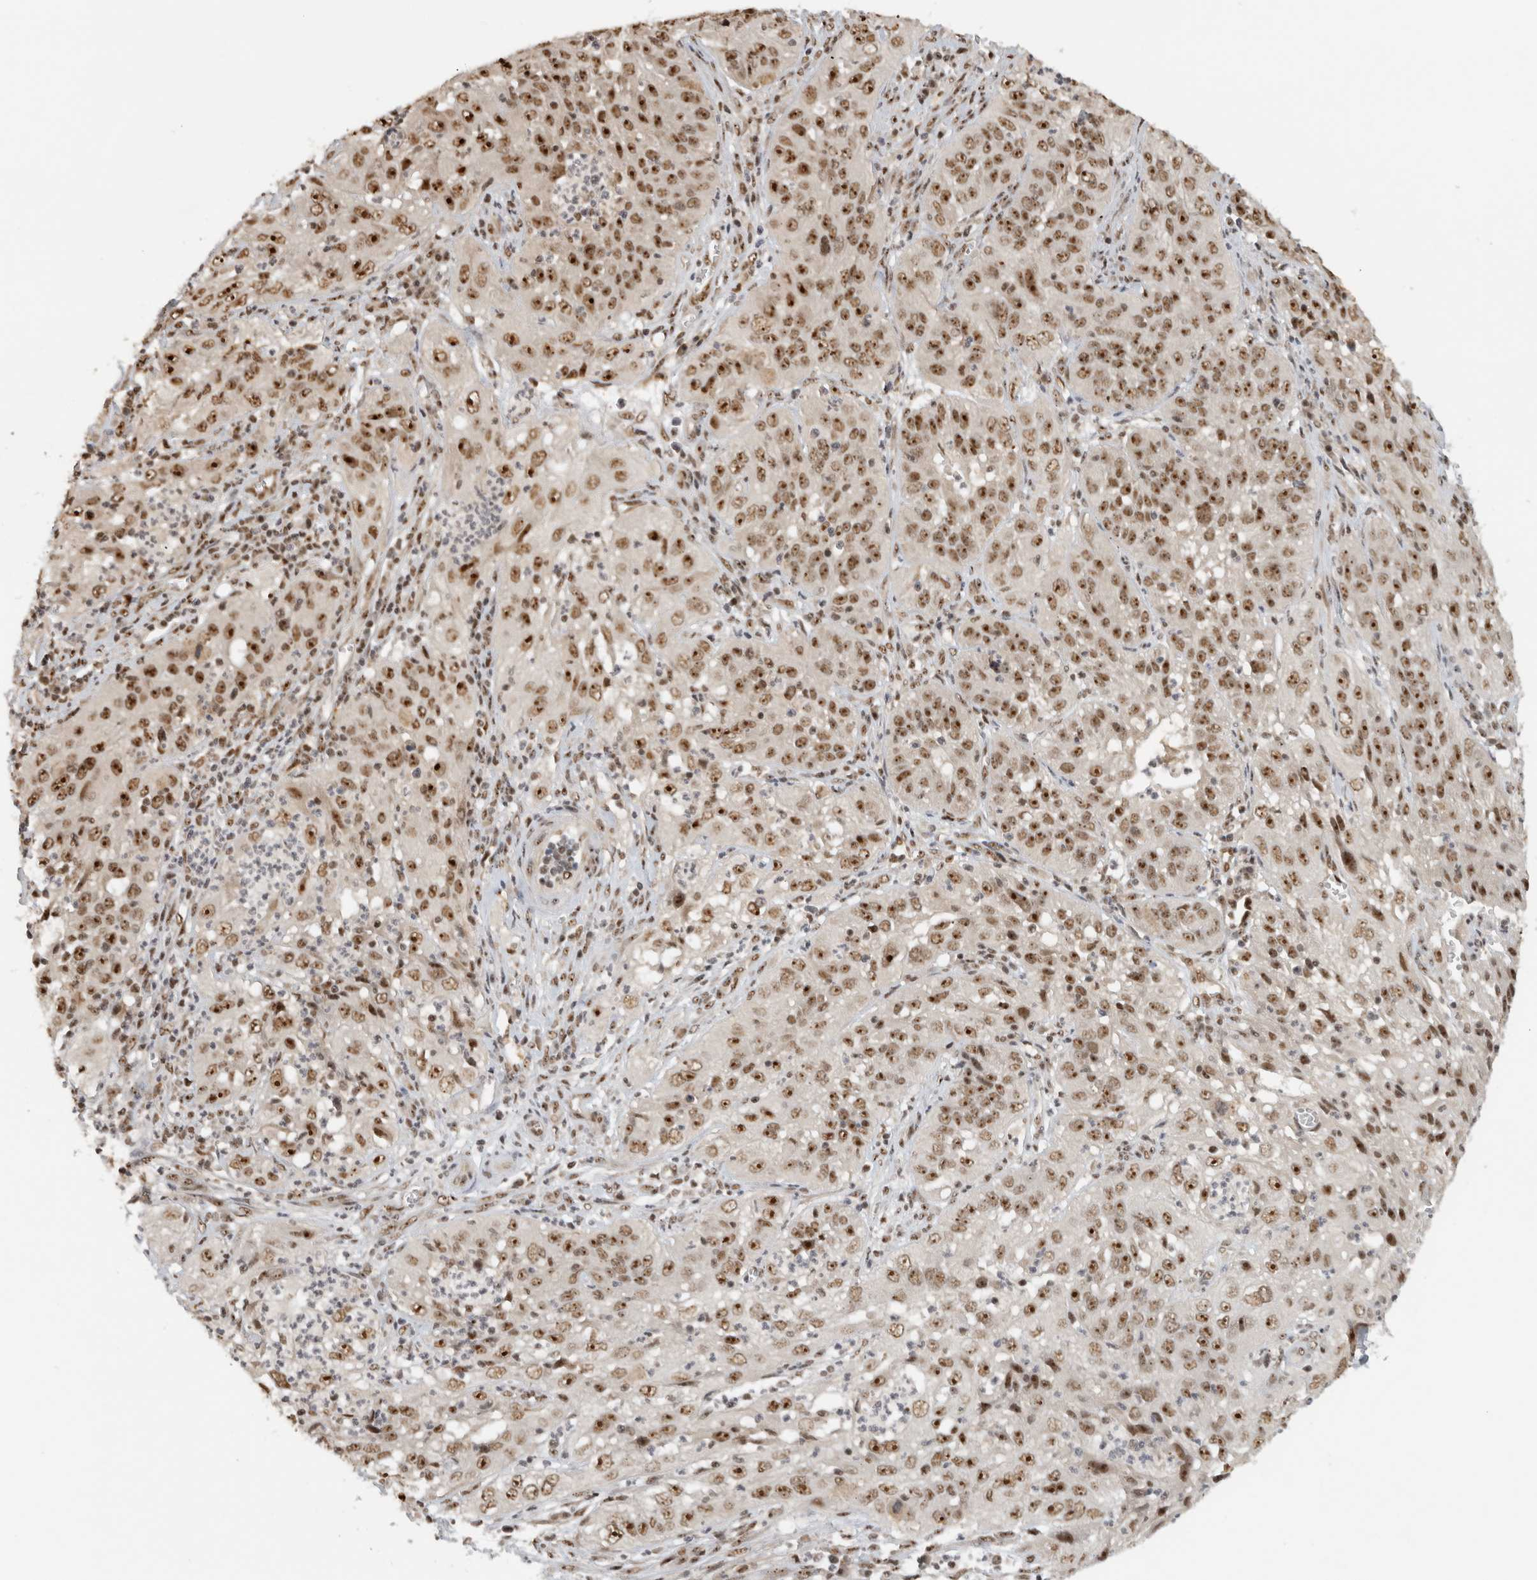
{"staining": {"intensity": "strong", "quantity": ">75%", "location": "nuclear"}, "tissue": "cervical cancer", "cell_type": "Tumor cells", "image_type": "cancer", "snomed": [{"axis": "morphology", "description": "Squamous cell carcinoma, NOS"}, {"axis": "topography", "description": "Cervix"}], "caption": "Immunohistochemistry of squamous cell carcinoma (cervical) reveals high levels of strong nuclear positivity in about >75% of tumor cells.", "gene": "EBNA1BP2", "patient": {"sex": "female", "age": 32}}